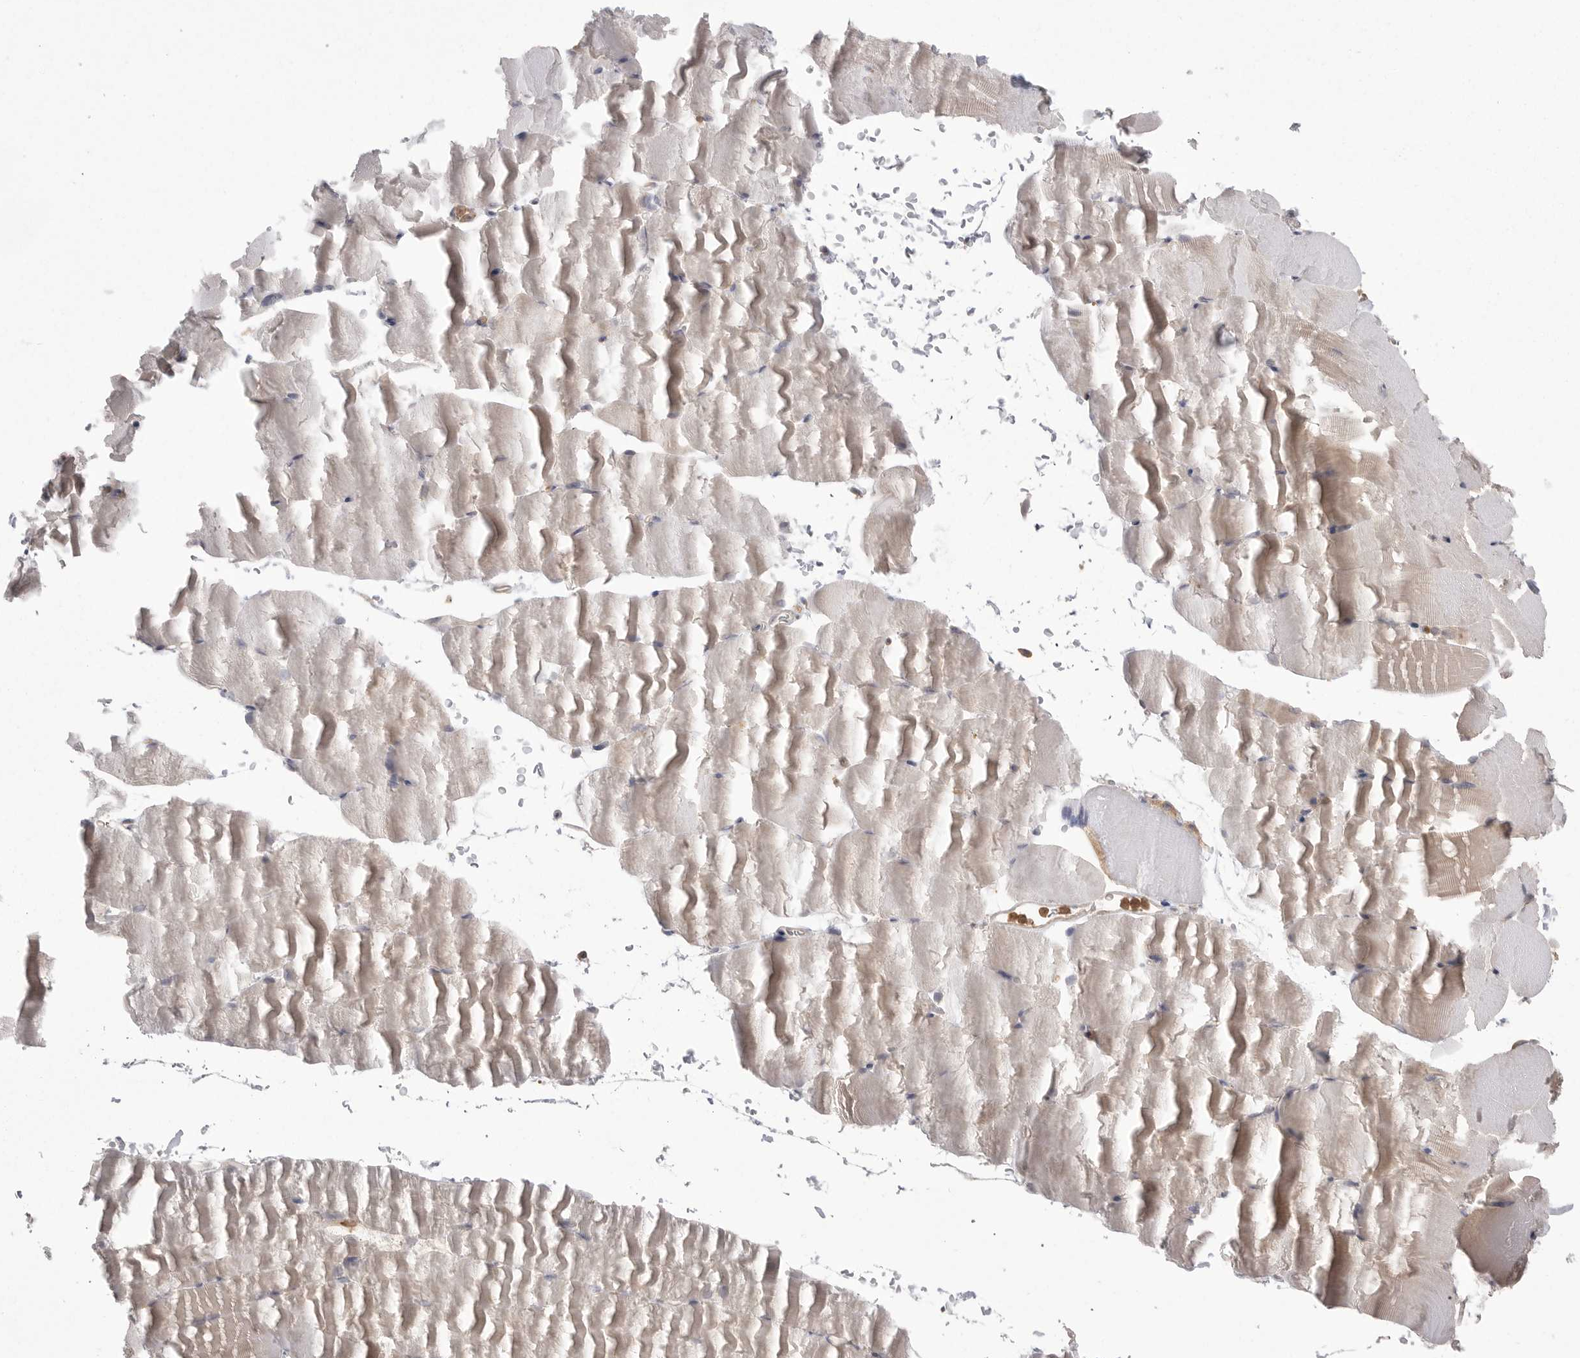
{"staining": {"intensity": "weak", "quantity": "<25%", "location": "cytoplasmic/membranous"}, "tissue": "skeletal muscle", "cell_type": "Myocytes", "image_type": "normal", "snomed": [{"axis": "morphology", "description": "Normal tissue, NOS"}, {"axis": "topography", "description": "Skeletal muscle"}, {"axis": "topography", "description": "Parathyroid gland"}], "caption": "An image of skeletal muscle stained for a protein displays no brown staining in myocytes. (DAB IHC visualized using brightfield microscopy, high magnification).", "gene": "TOP2A", "patient": {"sex": "female", "age": 37}}